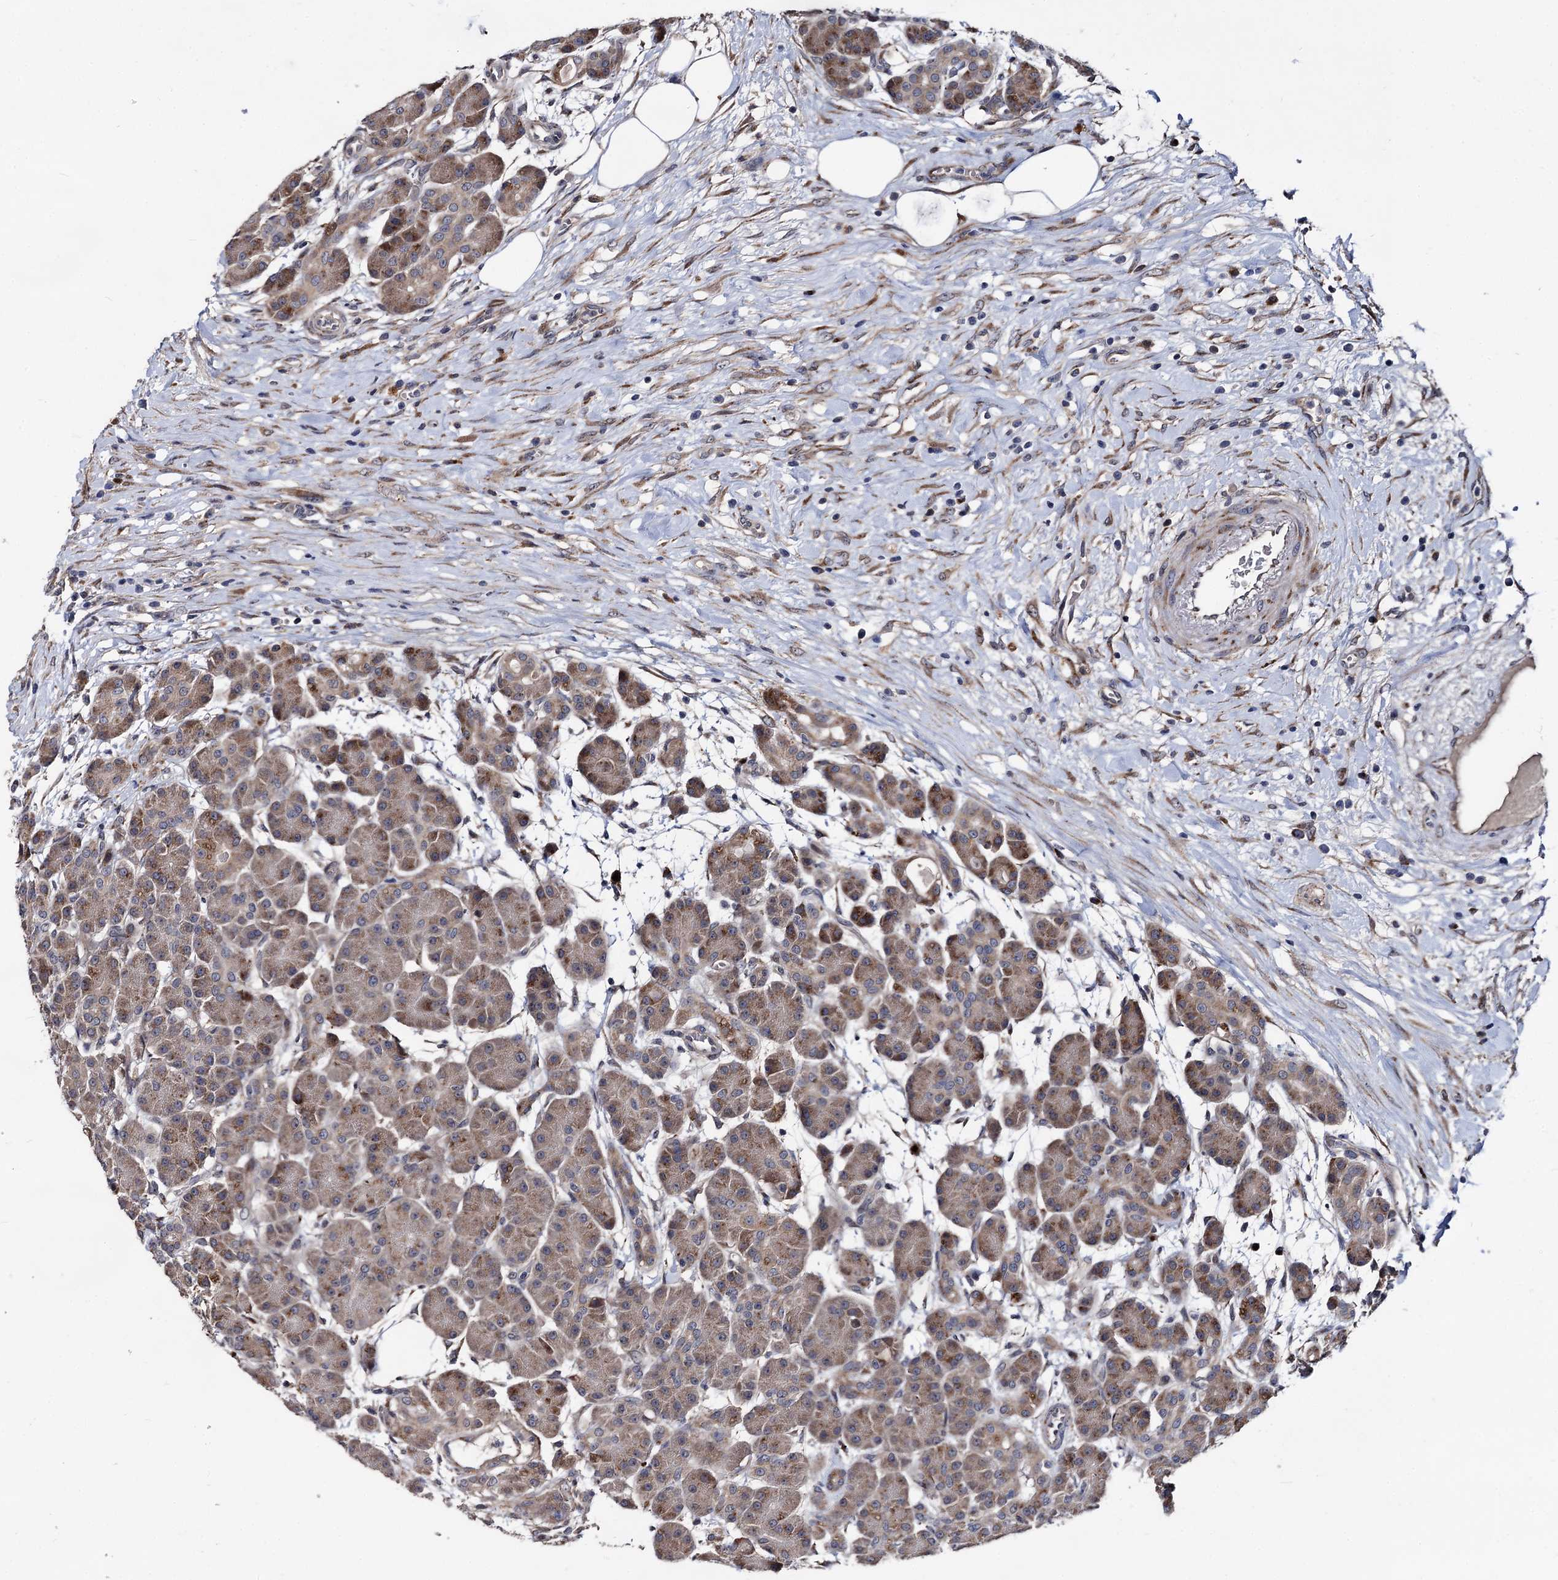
{"staining": {"intensity": "moderate", "quantity": ">75%", "location": "cytoplasmic/membranous"}, "tissue": "pancreas", "cell_type": "Exocrine glandular cells", "image_type": "normal", "snomed": [{"axis": "morphology", "description": "Normal tissue, NOS"}, {"axis": "topography", "description": "Pancreas"}], "caption": "Immunohistochemical staining of unremarkable pancreas demonstrates >75% levels of moderate cytoplasmic/membranous protein positivity in about >75% of exocrine glandular cells. Nuclei are stained in blue.", "gene": "SMAGP", "patient": {"sex": "male", "age": 63}}